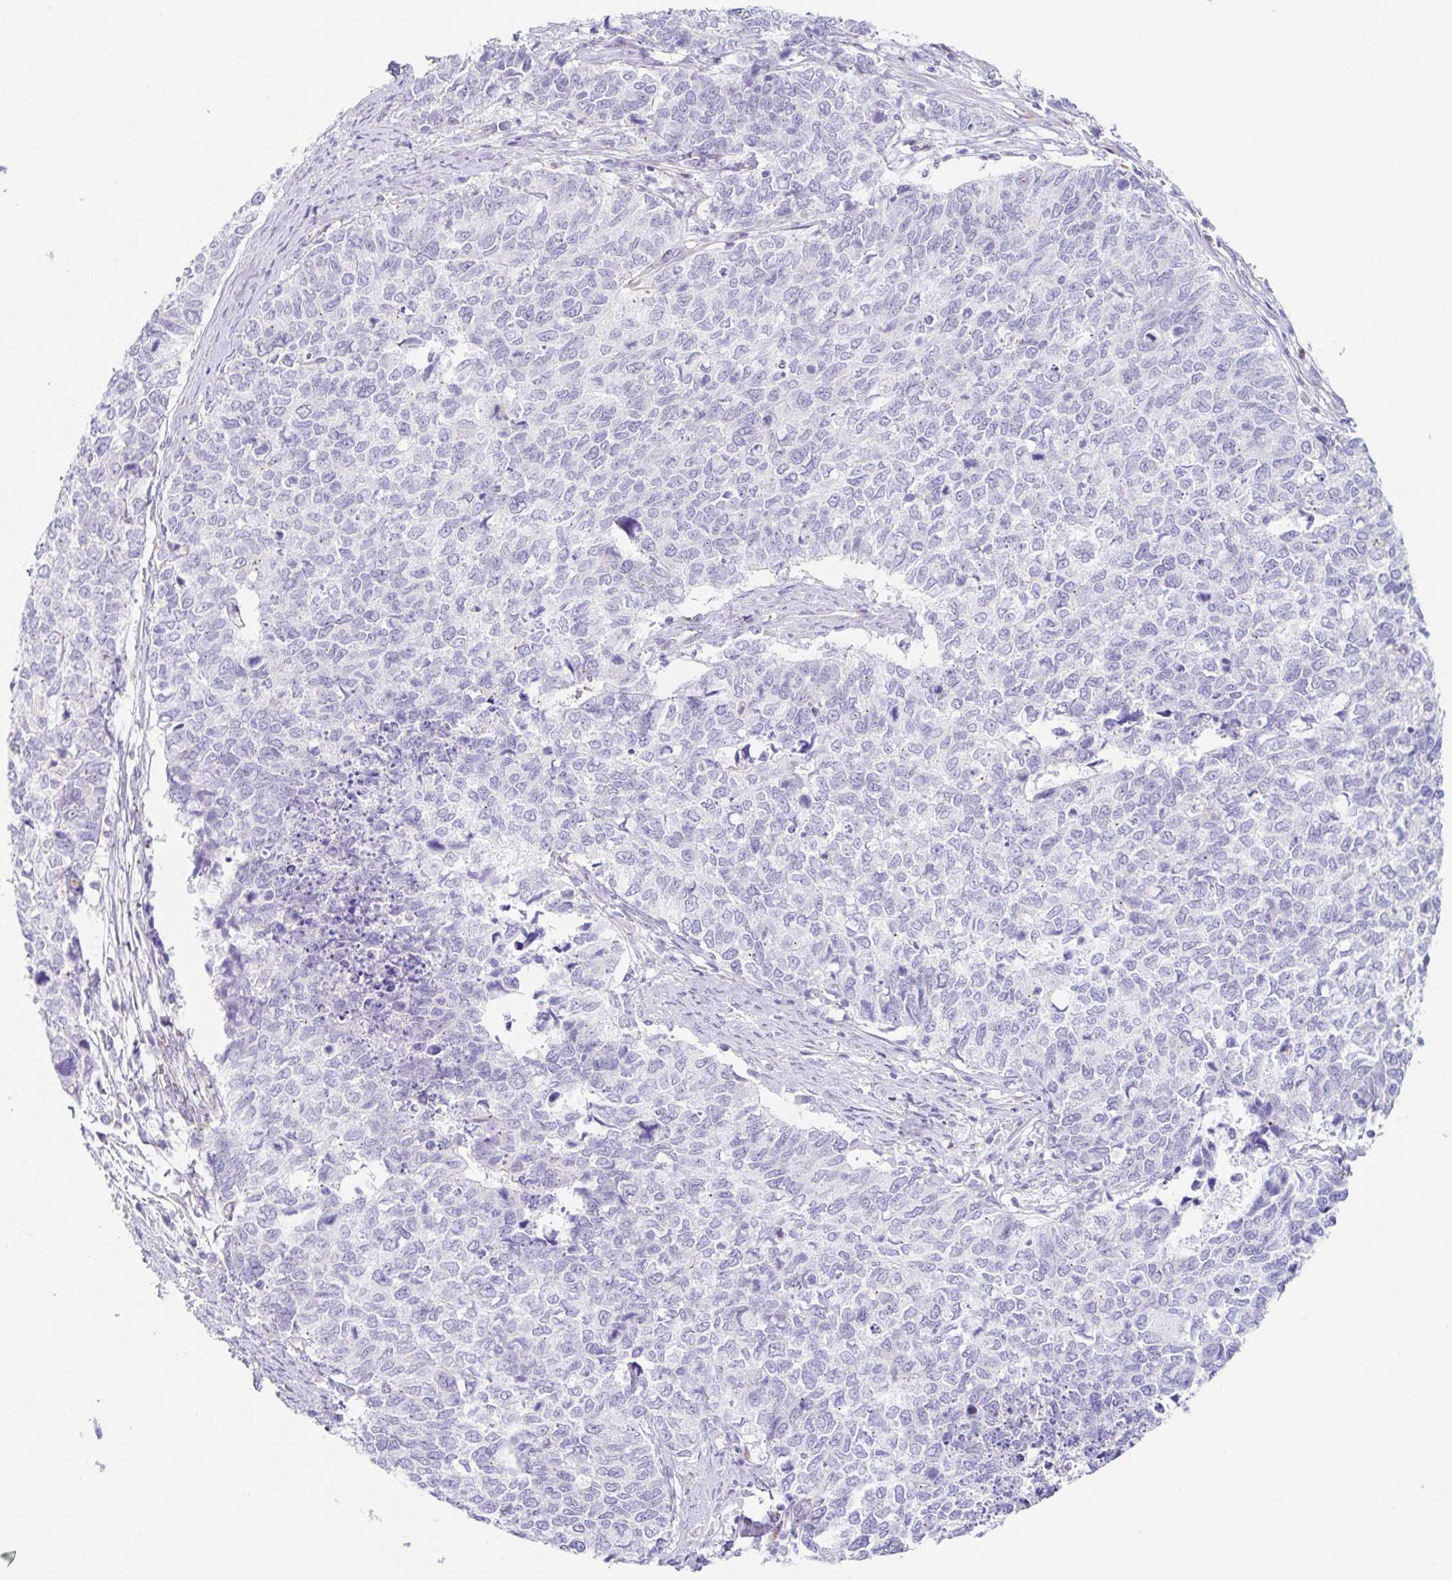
{"staining": {"intensity": "negative", "quantity": "none", "location": "none"}, "tissue": "cervical cancer", "cell_type": "Tumor cells", "image_type": "cancer", "snomed": [{"axis": "morphology", "description": "Adenocarcinoma, NOS"}, {"axis": "topography", "description": "Cervix"}], "caption": "Tumor cells show no significant staining in cervical cancer (adenocarcinoma).", "gene": "DKK4", "patient": {"sex": "female", "age": 63}}